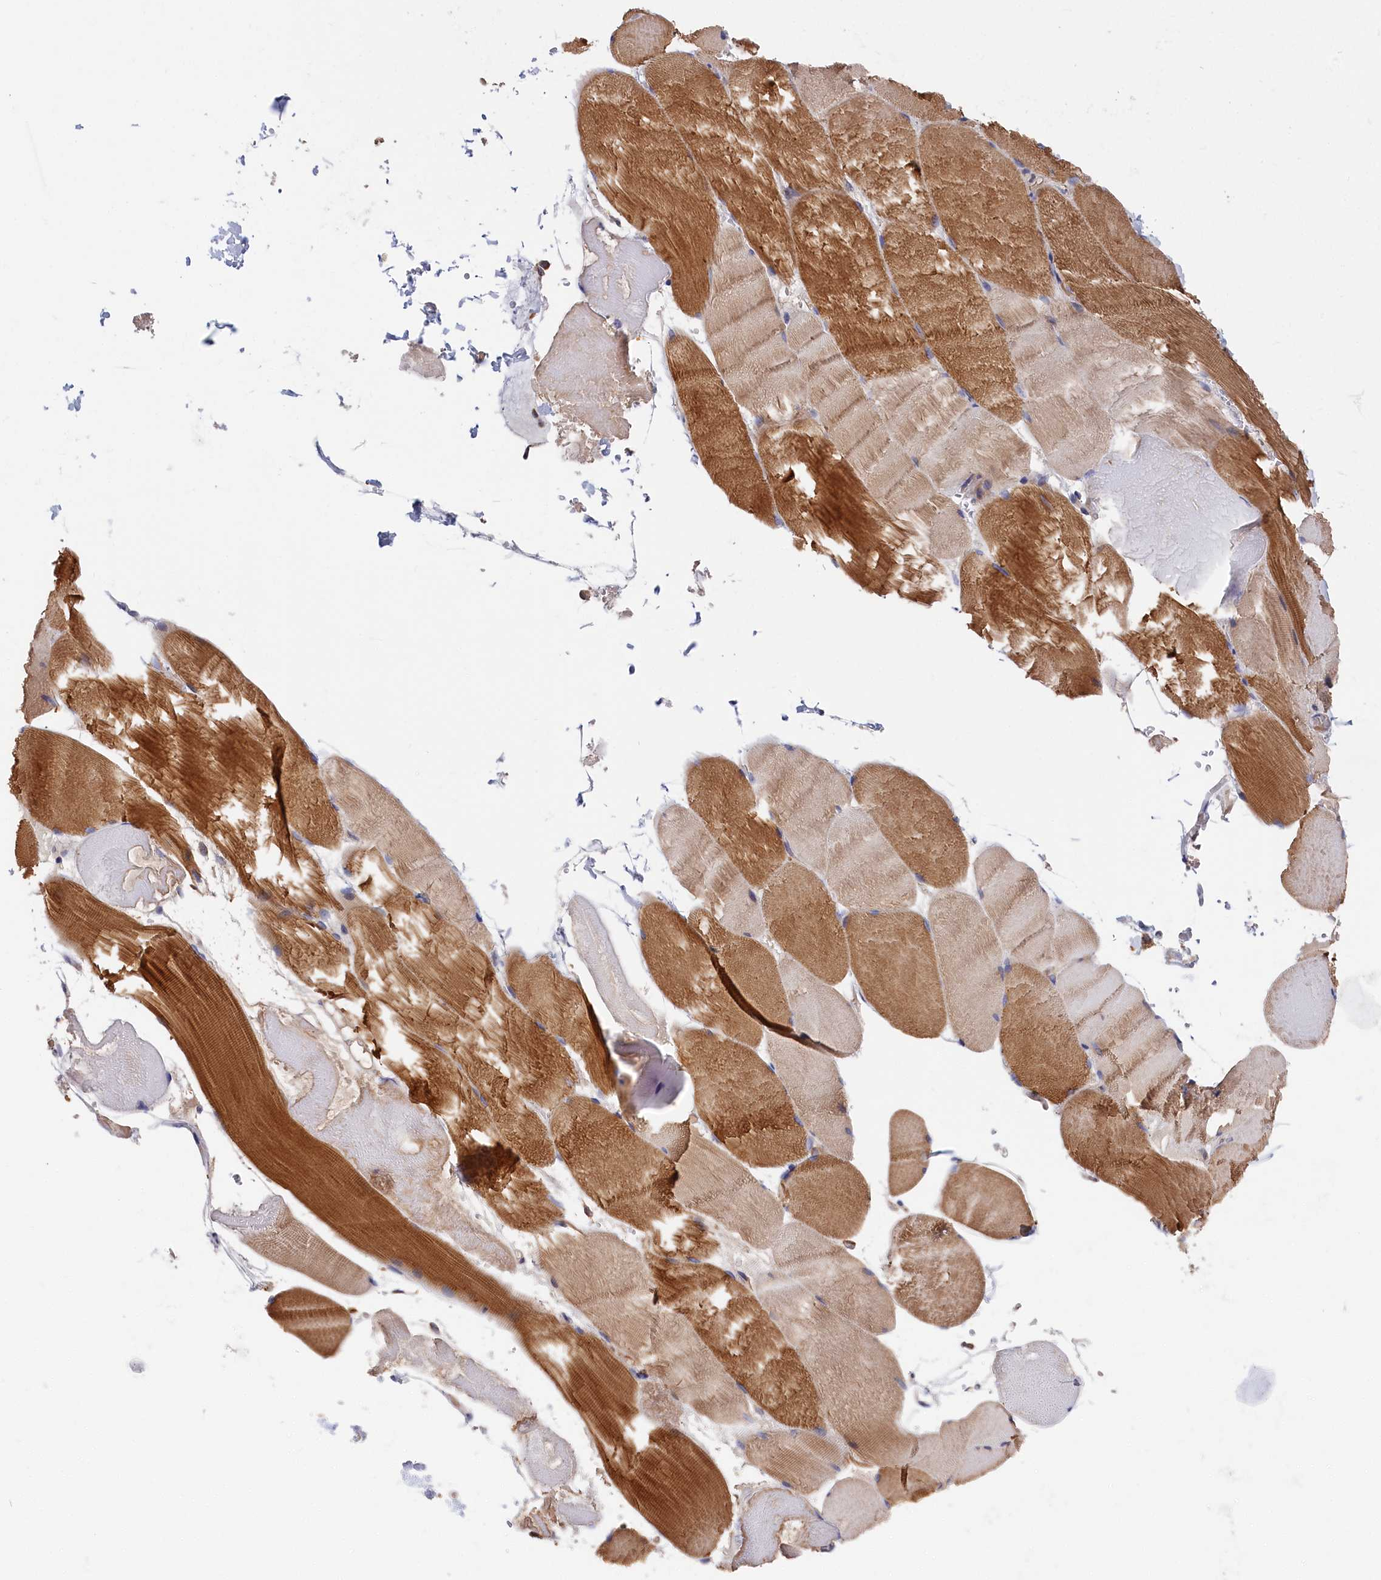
{"staining": {"intensity": "moderate", "quantity": "25%-75%", "location": "cytoplasmic/membranous"}, "tissue": "skeletal muscle", "cell_type": "Myocytes", "image_type": "normal", "snomed": [{"axis": "morphology", "description": "Normal tissue, NOS"}, {"axis": "topography", "description": "Skeletal muscle"}, {"axis": "topography", "description": "Head-Neck"}], "caption": "IHC of benign skeletal muscle shows medium levels of moderate cytoplasmic/membranous staining in approximately 25%-75% of myocytes. The staining was performed using DAB (3,3'-diaminobenzidine) to visualize the protein expression in brown, while the nuclei were stained in blue with hematoxylin (Magnification: 20x).", "gene": "CYB5D2", "patient": {"sex": "male", "age": 66}}